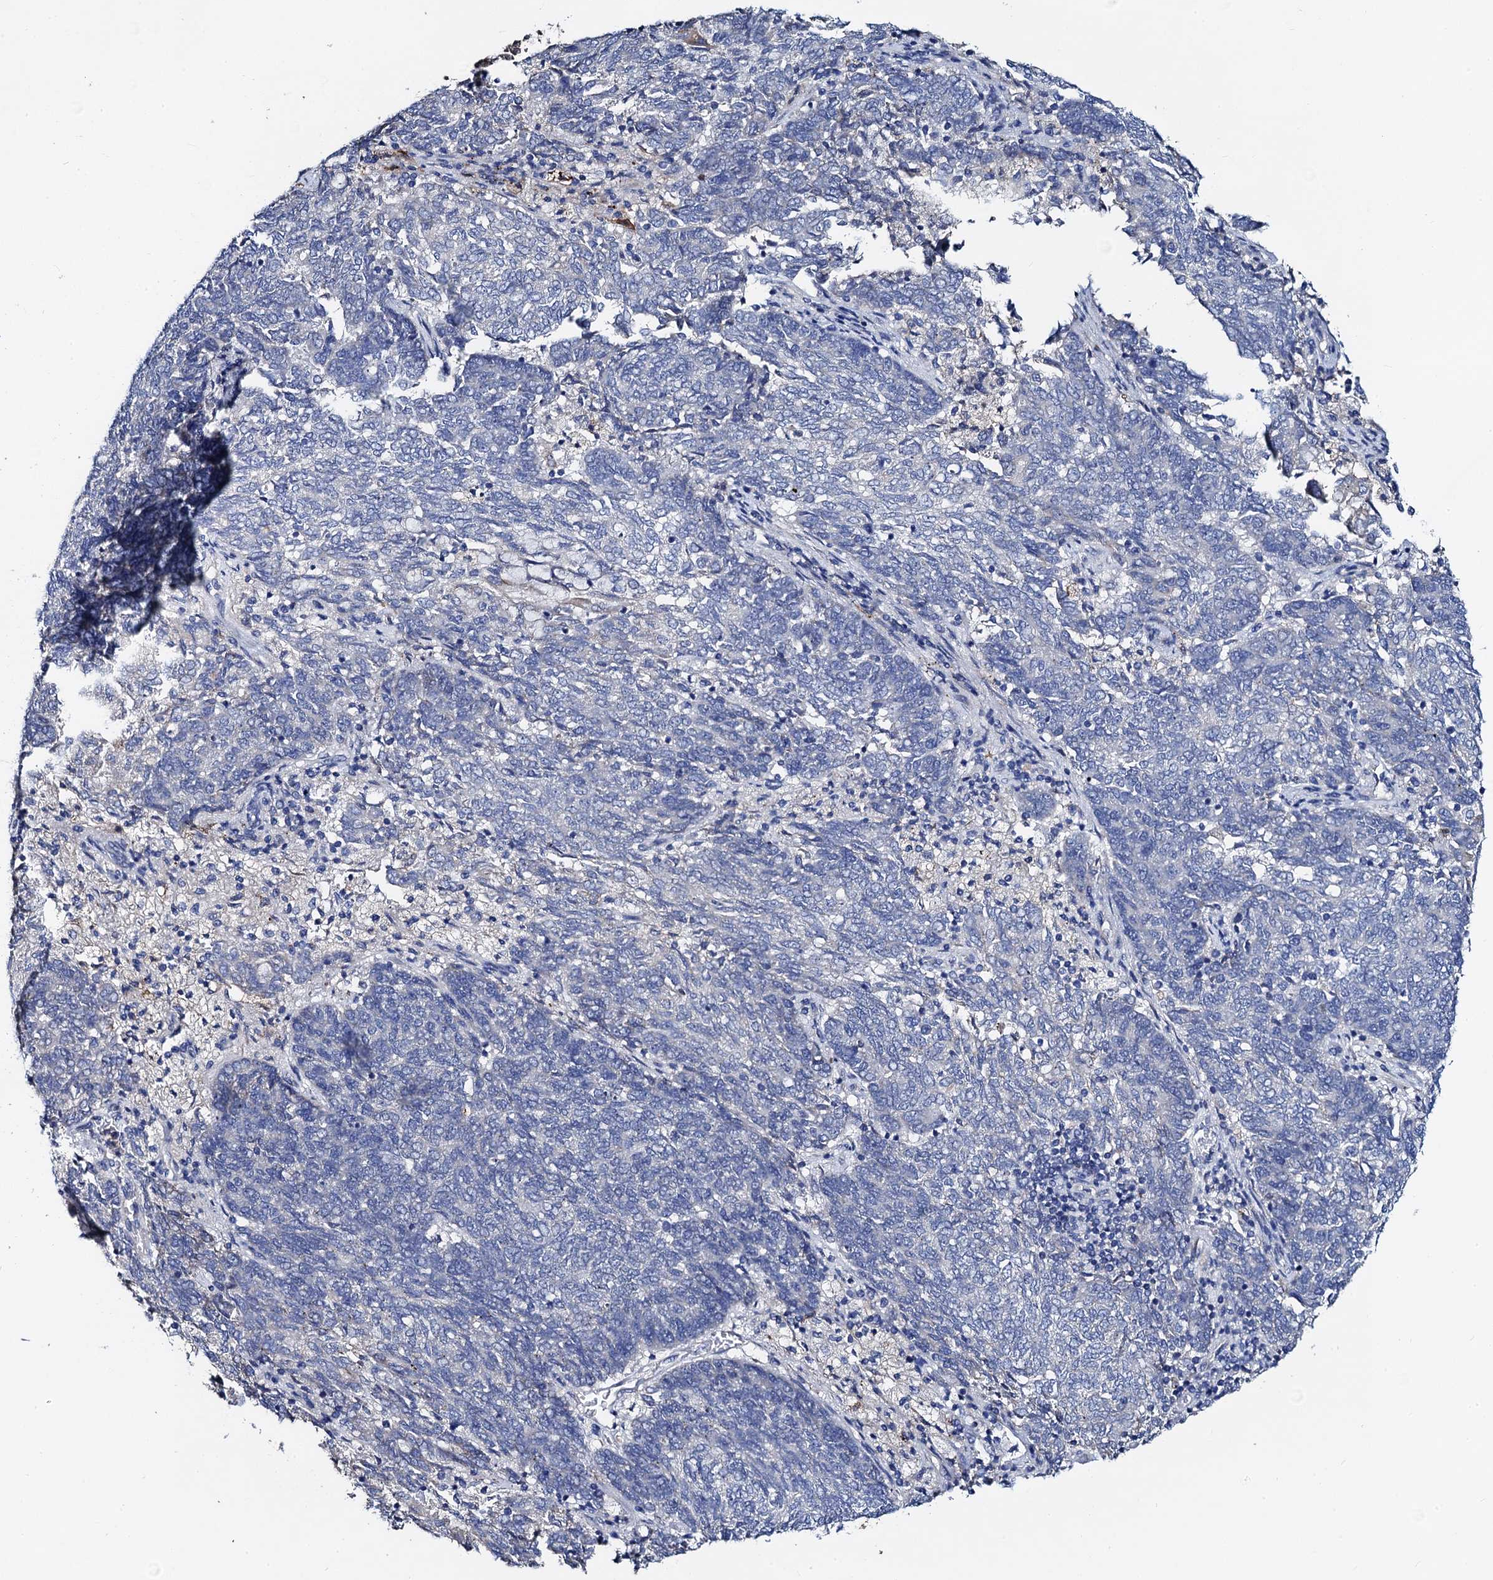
{"staining": {"intensity": "negative", "quantity": "none", "location": "none"}, "tissue": "endometrial cancer", "cell_type": "Tumor cells", "image_type": "cancer", "snomed": [{"axis": "morphology", "description": "Adenocarcinoma, NOS"}, {"axis": "topography", "description": "Endometrium"}], "caption": "IHC photomicrograph of neoplastic tissue: adenocarcinoma (endometrial) stained with DAB reveals no significant protein positivity in tumor cells.", "gene": "FREM3", "patient": {"sex": "female", "age": 80}}